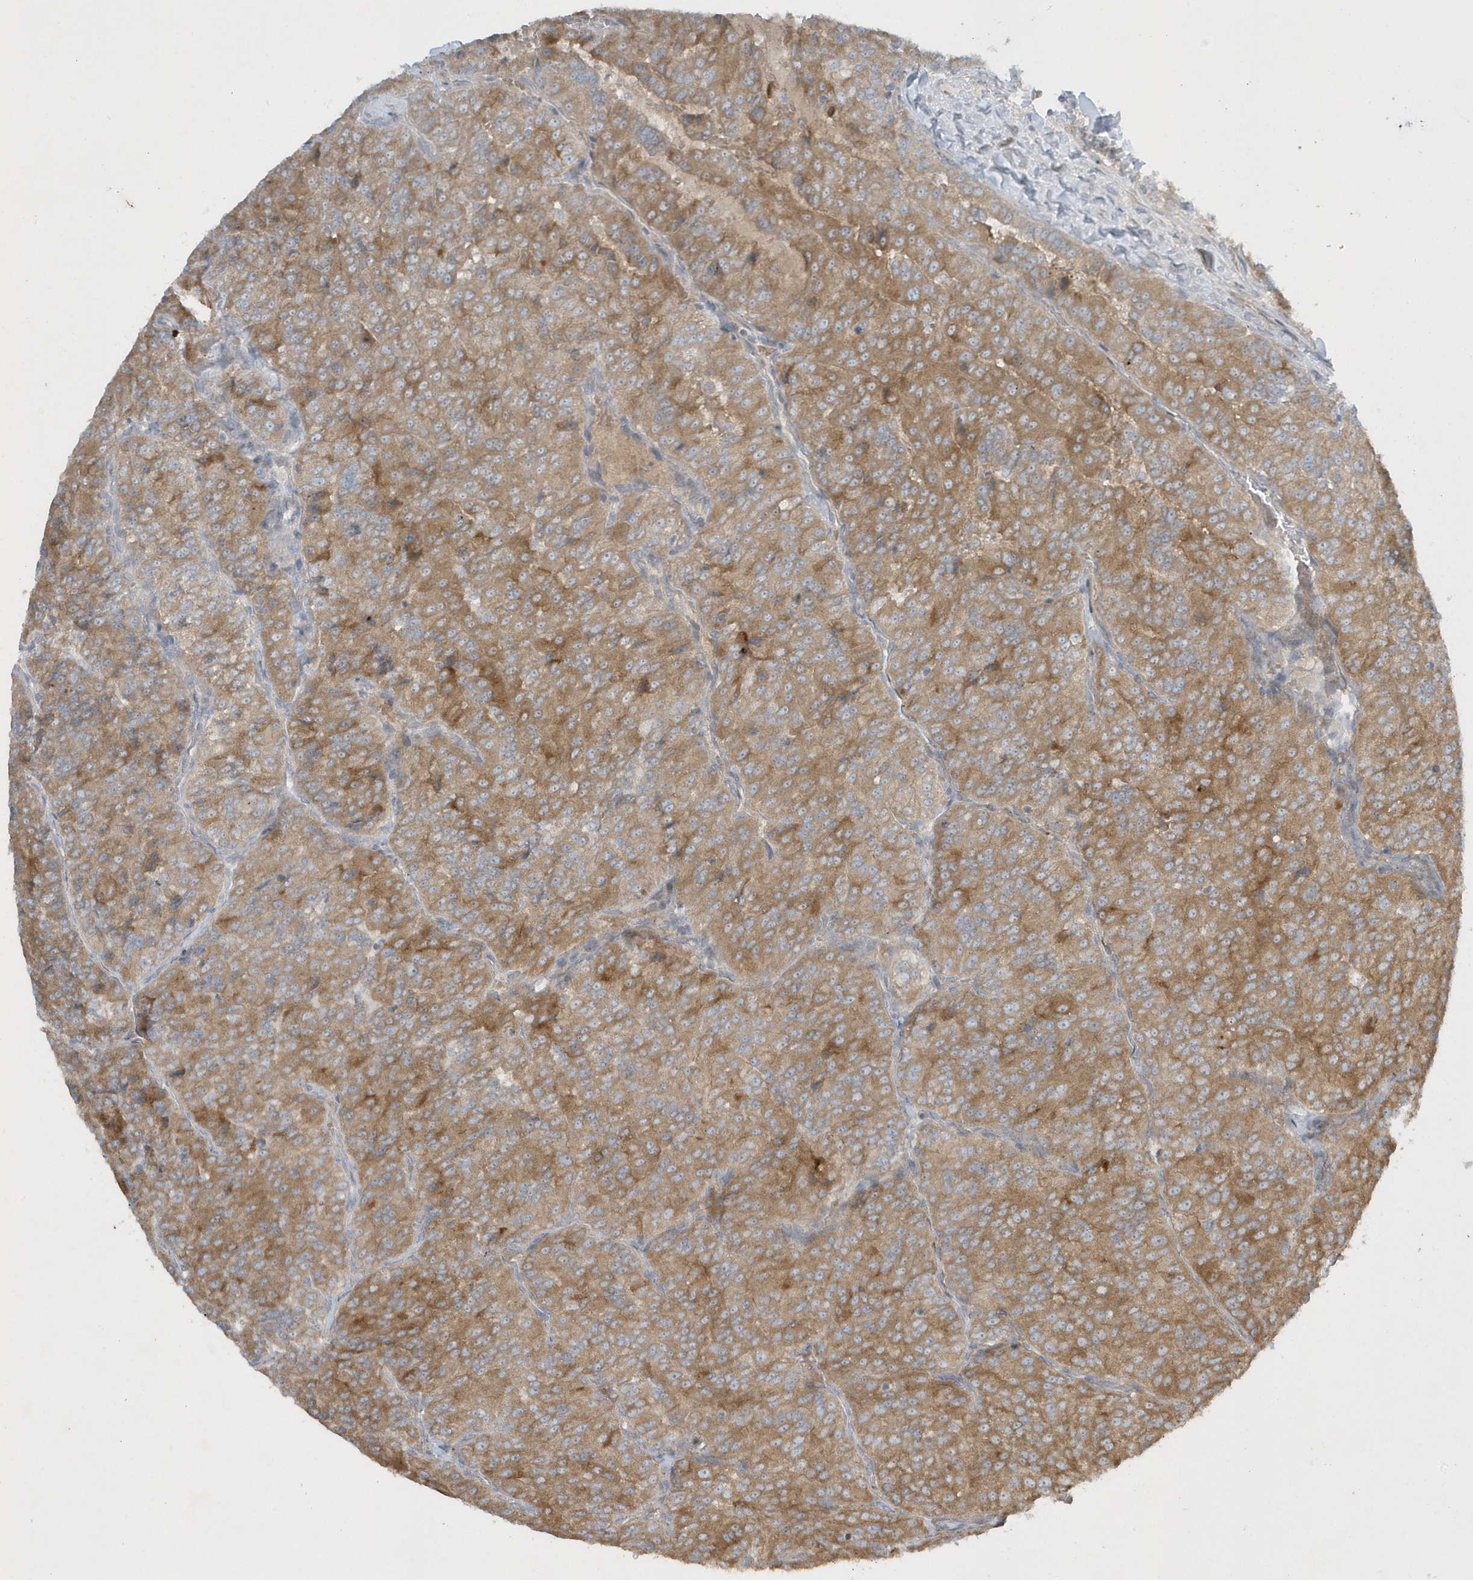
{"staining": {"intensity": "moderate", "quantity": ">75%", "location": "cytoplasmic/membranous"}, "tissue": "renal cancer", "cell_type": "Tumor cells", "image_type": "cancer", "snomed": [{"axis": "morphology", "description": "Adenocarcinoma, NOS"}, {"axis": "topography", "description": "Kidney"}], "caption": "IHC photomicrograph of neoplastic tissue: renal cancer (adenocarcinoma) stained using immunohistochemistry (IHC) shows medium levels of moderate protein expression localized specifically in the cytoplasmic/membranous of tumor cells, appearing as a cytoplasmic/membranous brown color.", "gene": "SLC38A2", "patient": {"sex": "female", "age": 63}}